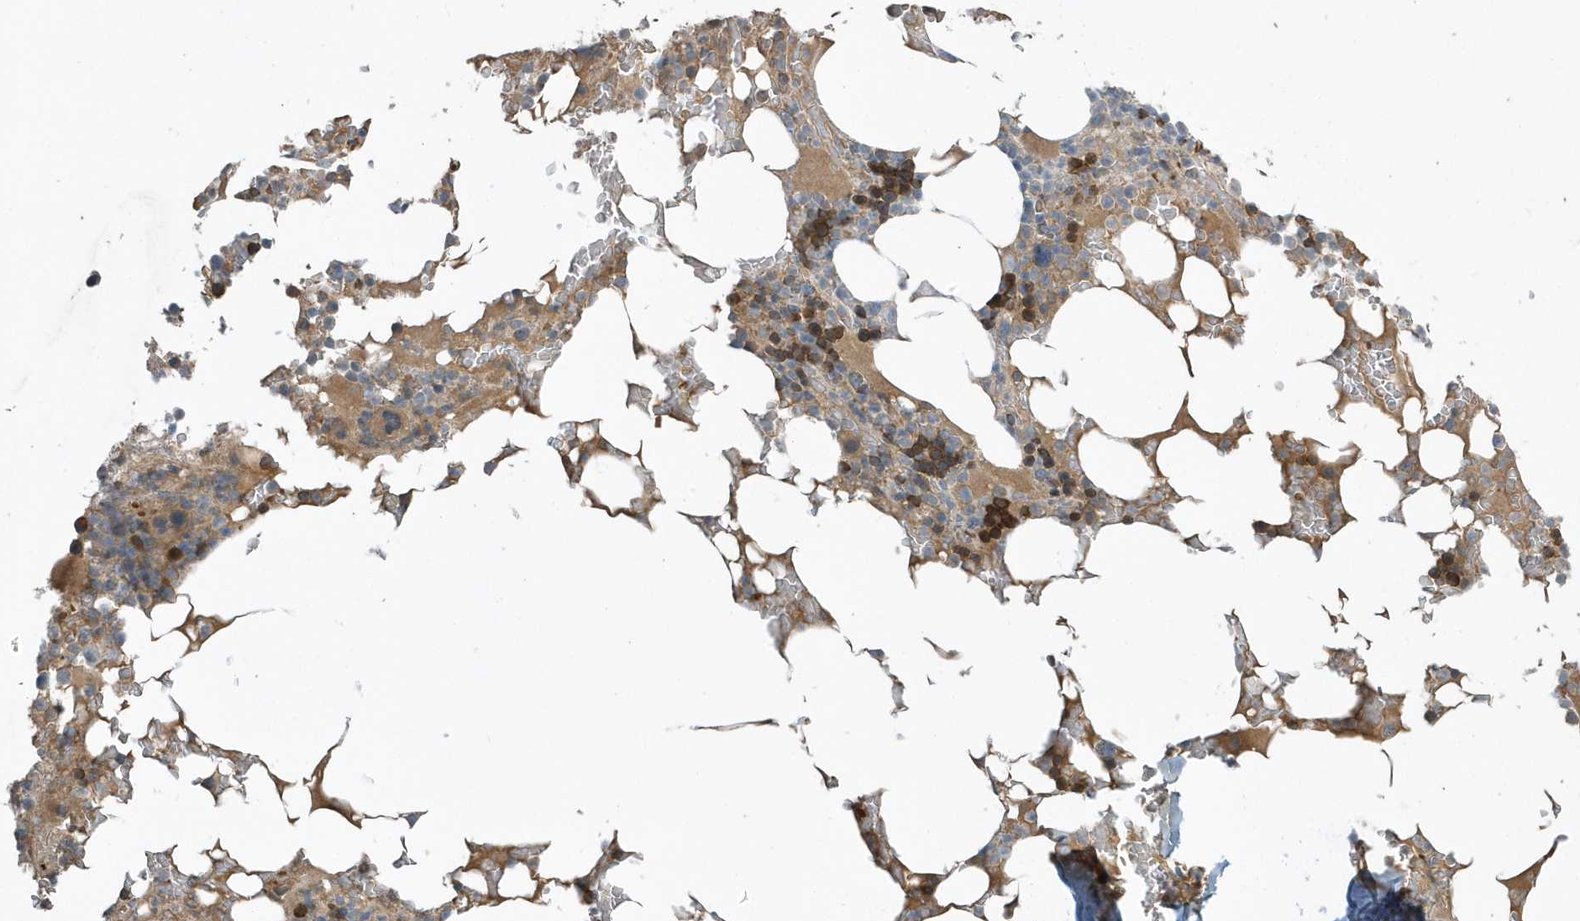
{"staining": {"intensity": "moderate", "quantity": "25%-75%", "location": "cytoplasmic/membranous"}, "tissue": "bone marrow", "cell_type": "Hematopoietic cells", "image_type": "normal", "snomed": [{"axis": "morphology", "description": "Normal tissue, NOS"}, {"axis": "topography", "description": "Bone marrow"}], "caption": "Immunohistochemistry (IHC) of unremarkable human bone marrow reveals medium levels of moderate cytoplasmic/membranous staining in approximately 25%-75% of hematopoietic cells. (DAB IHC with brightfield microscopy, high magnification).", "gene": "USP53", "patient": {"sex": "male", "age": 58}}